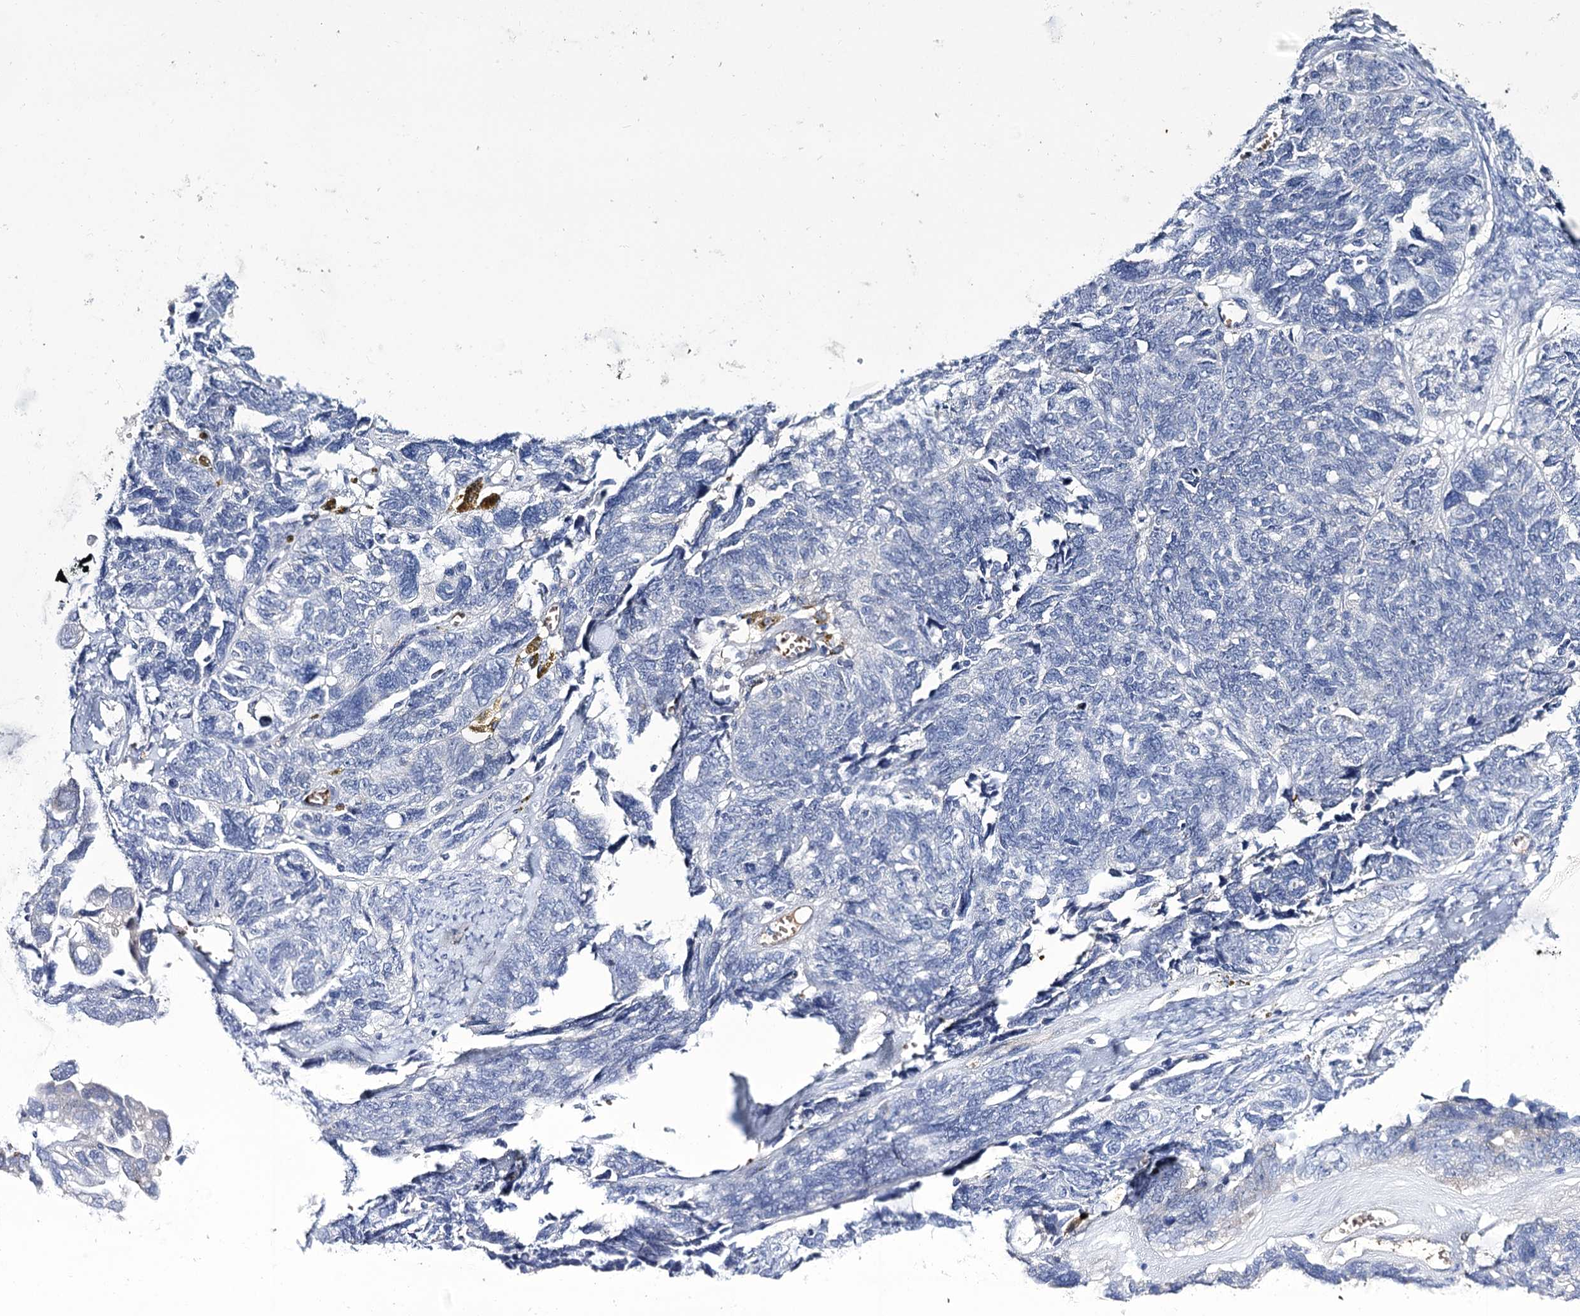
{"staining": {"intensity": "negative", "quantity": "none", "location": "none"}, "tissue": "ovarian cancer", "cell_type": "Tumor cells", "image_type": "cancer", "snomed": [{"axis": "morphology", "description": "Cystadenocarcinoma, serous, NOS"}, {"axis": "topography", "description": "Ovary"}], "caption": "Protein analysis of serous cystadenocarcinoma (ovarian) reveals no significant expression in tumor cells.", "gene": "GBF1", "patient": {"sex": "female", "age": 79}}